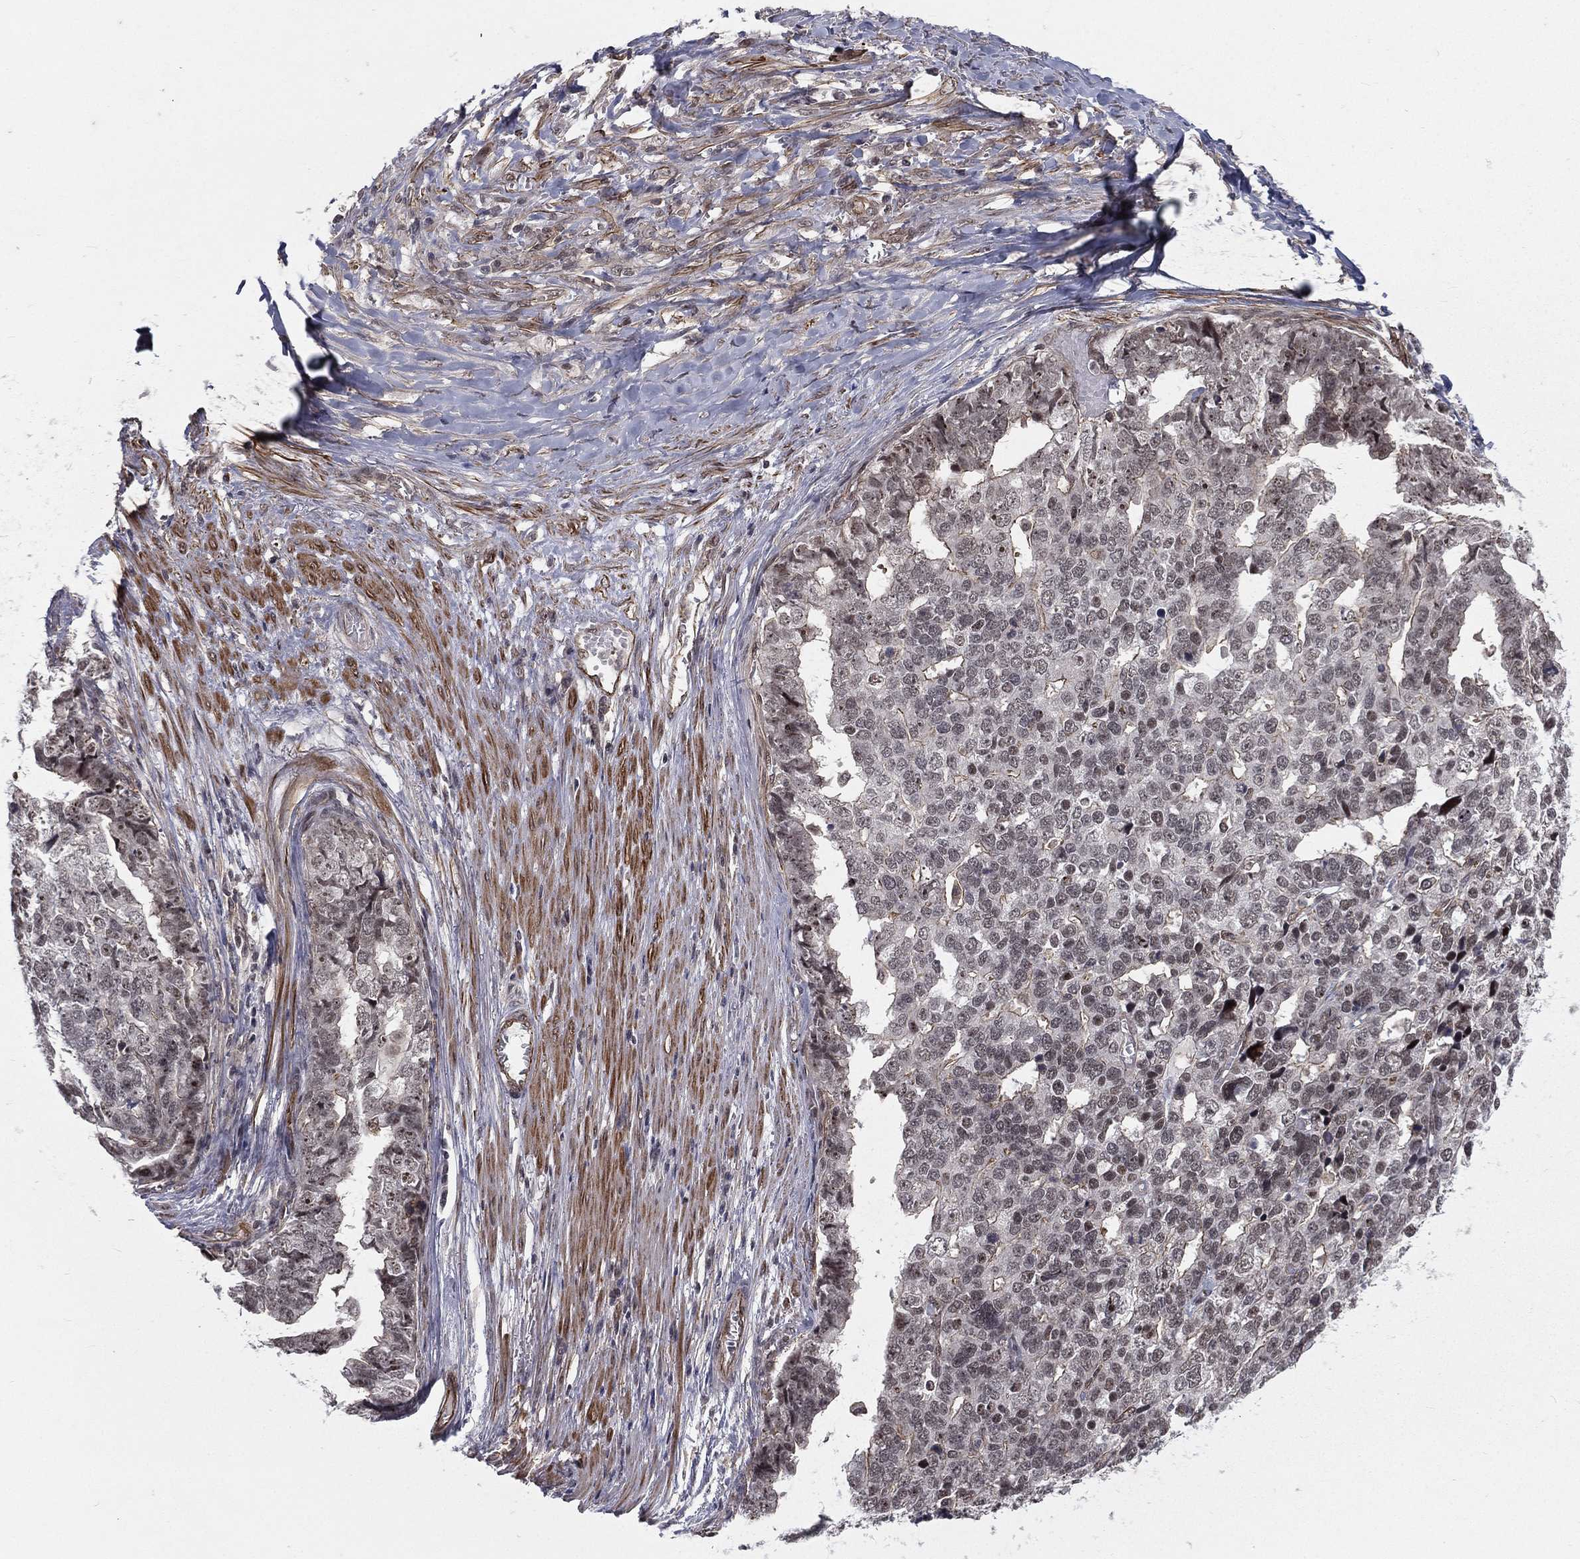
{"staining": {"intensity": "weak", "quantity": "<25%", "location": "nuclear"}, "tissue": "stomach cancer", "cell_type": "Tumor cells", "image_type": "cancer", "snomed": [{"axis": "morphology", "description": "Adenocarcinoma, NOS"}, {"axis": "topography", "description": "Stomach"}], "caption": "Image shows no significant protein expression in tumor cells of stomach cancer. (Stains: DAB (3,3'-diaminobenzidine) immunohistochemistry with hematoxylin counter stain, Microscopy: brightfield microscopy at high magnification).", "gene": "MORC2", "patient": {"sex": "male", "age": 69}}